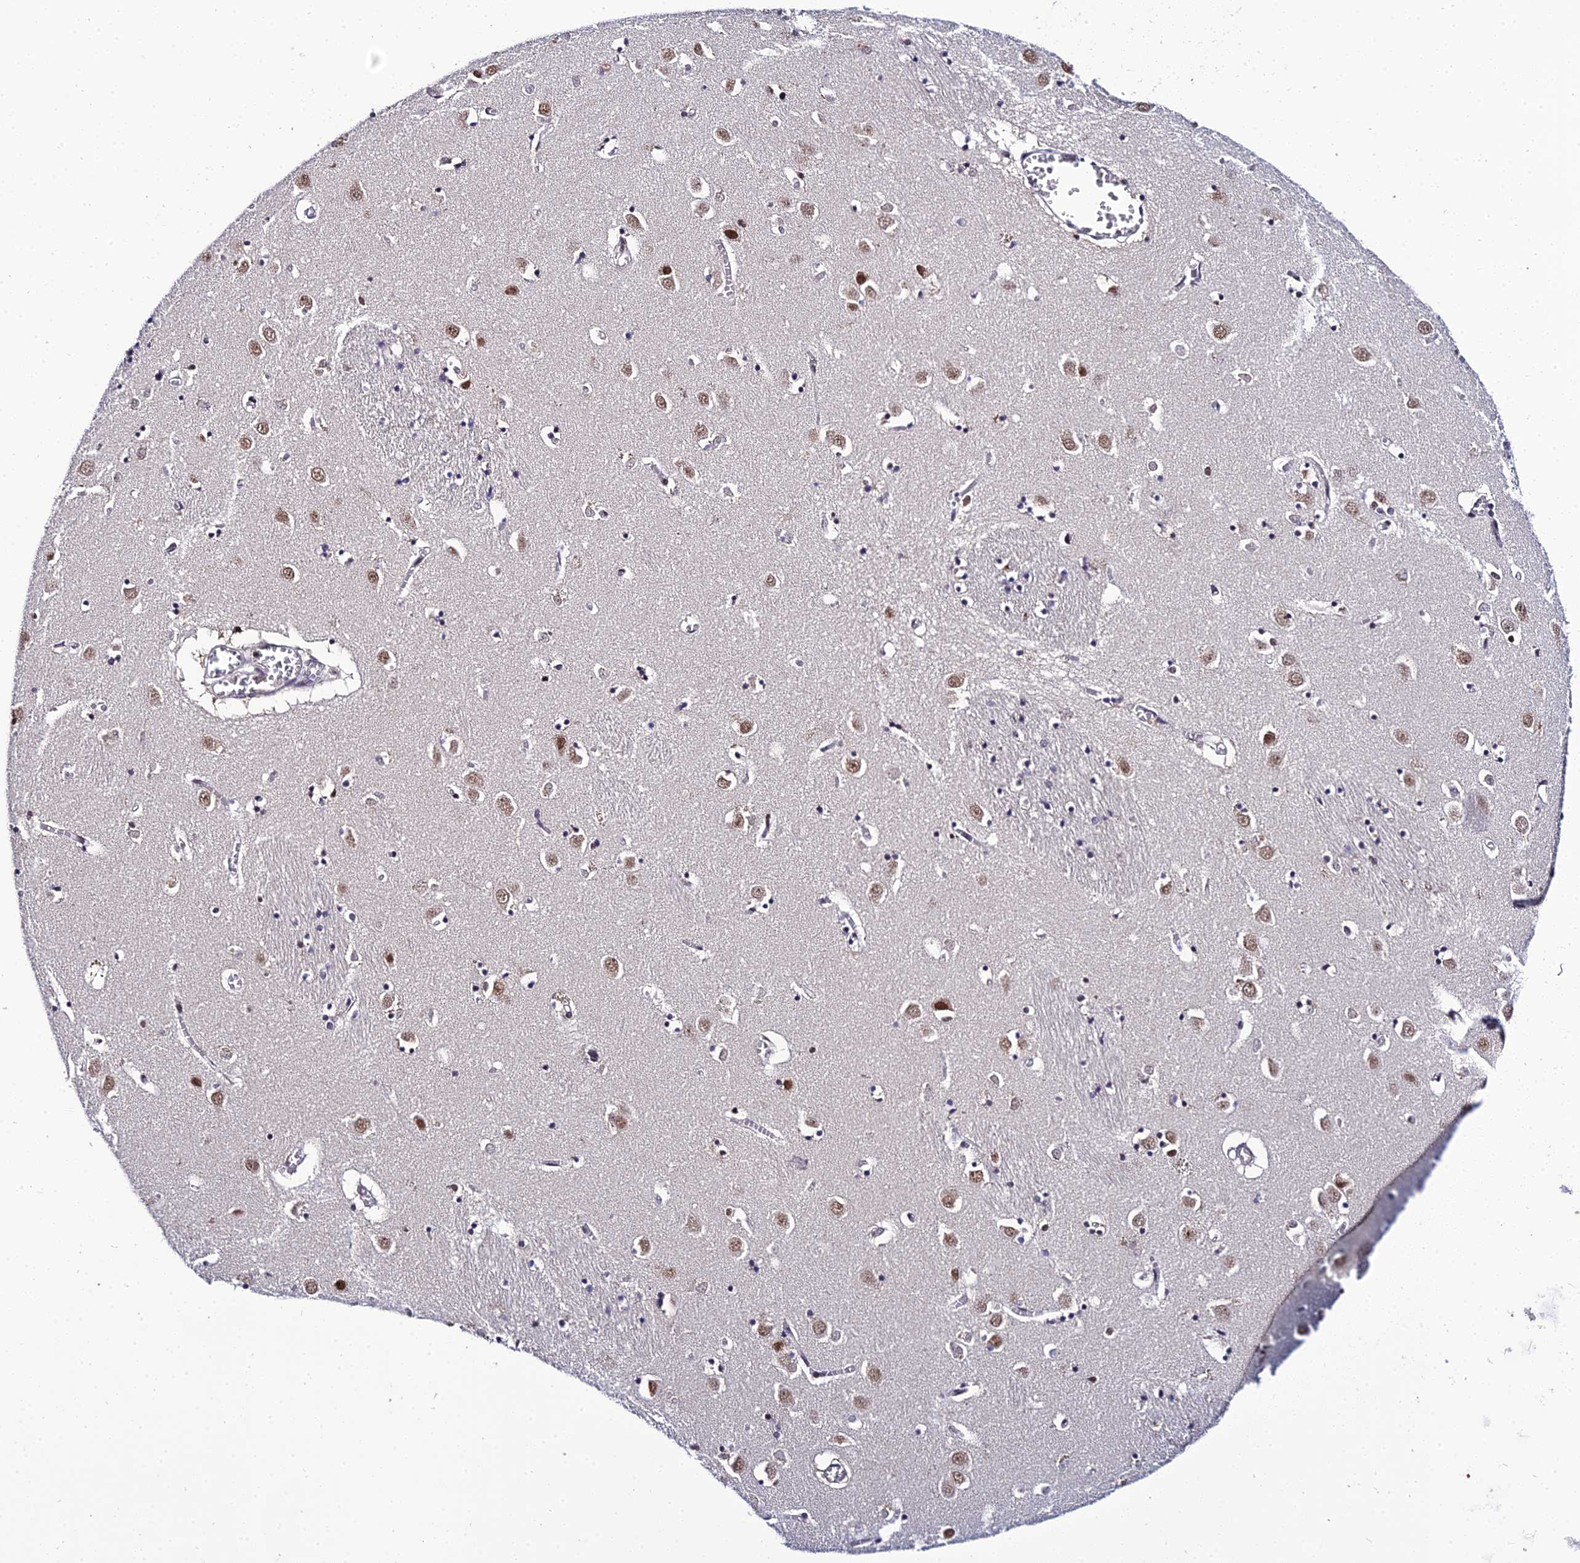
{"staining": {"intensity": "moderate", "quantity": "<25%", "location": "nuclear"}, "tissue": "caudate", "cell_type": "Glial cells", "image_type": "normal", "snomed": [{"axis": "morphology", "description": "Normal tissue, NOS"}, {"axis": "topography", "description": "Lateral ventricle wall"}], "caption": "Immunohistochemical staining of benign human caudate exhibits <25% levels of moderate nuclear protein staining in approximately <25% of glial cells. (Brightfield microscopy of DAB IHC at high magnification).", "gene": "EXOSC3", "patient": {"sex": "male", "age": 70}}